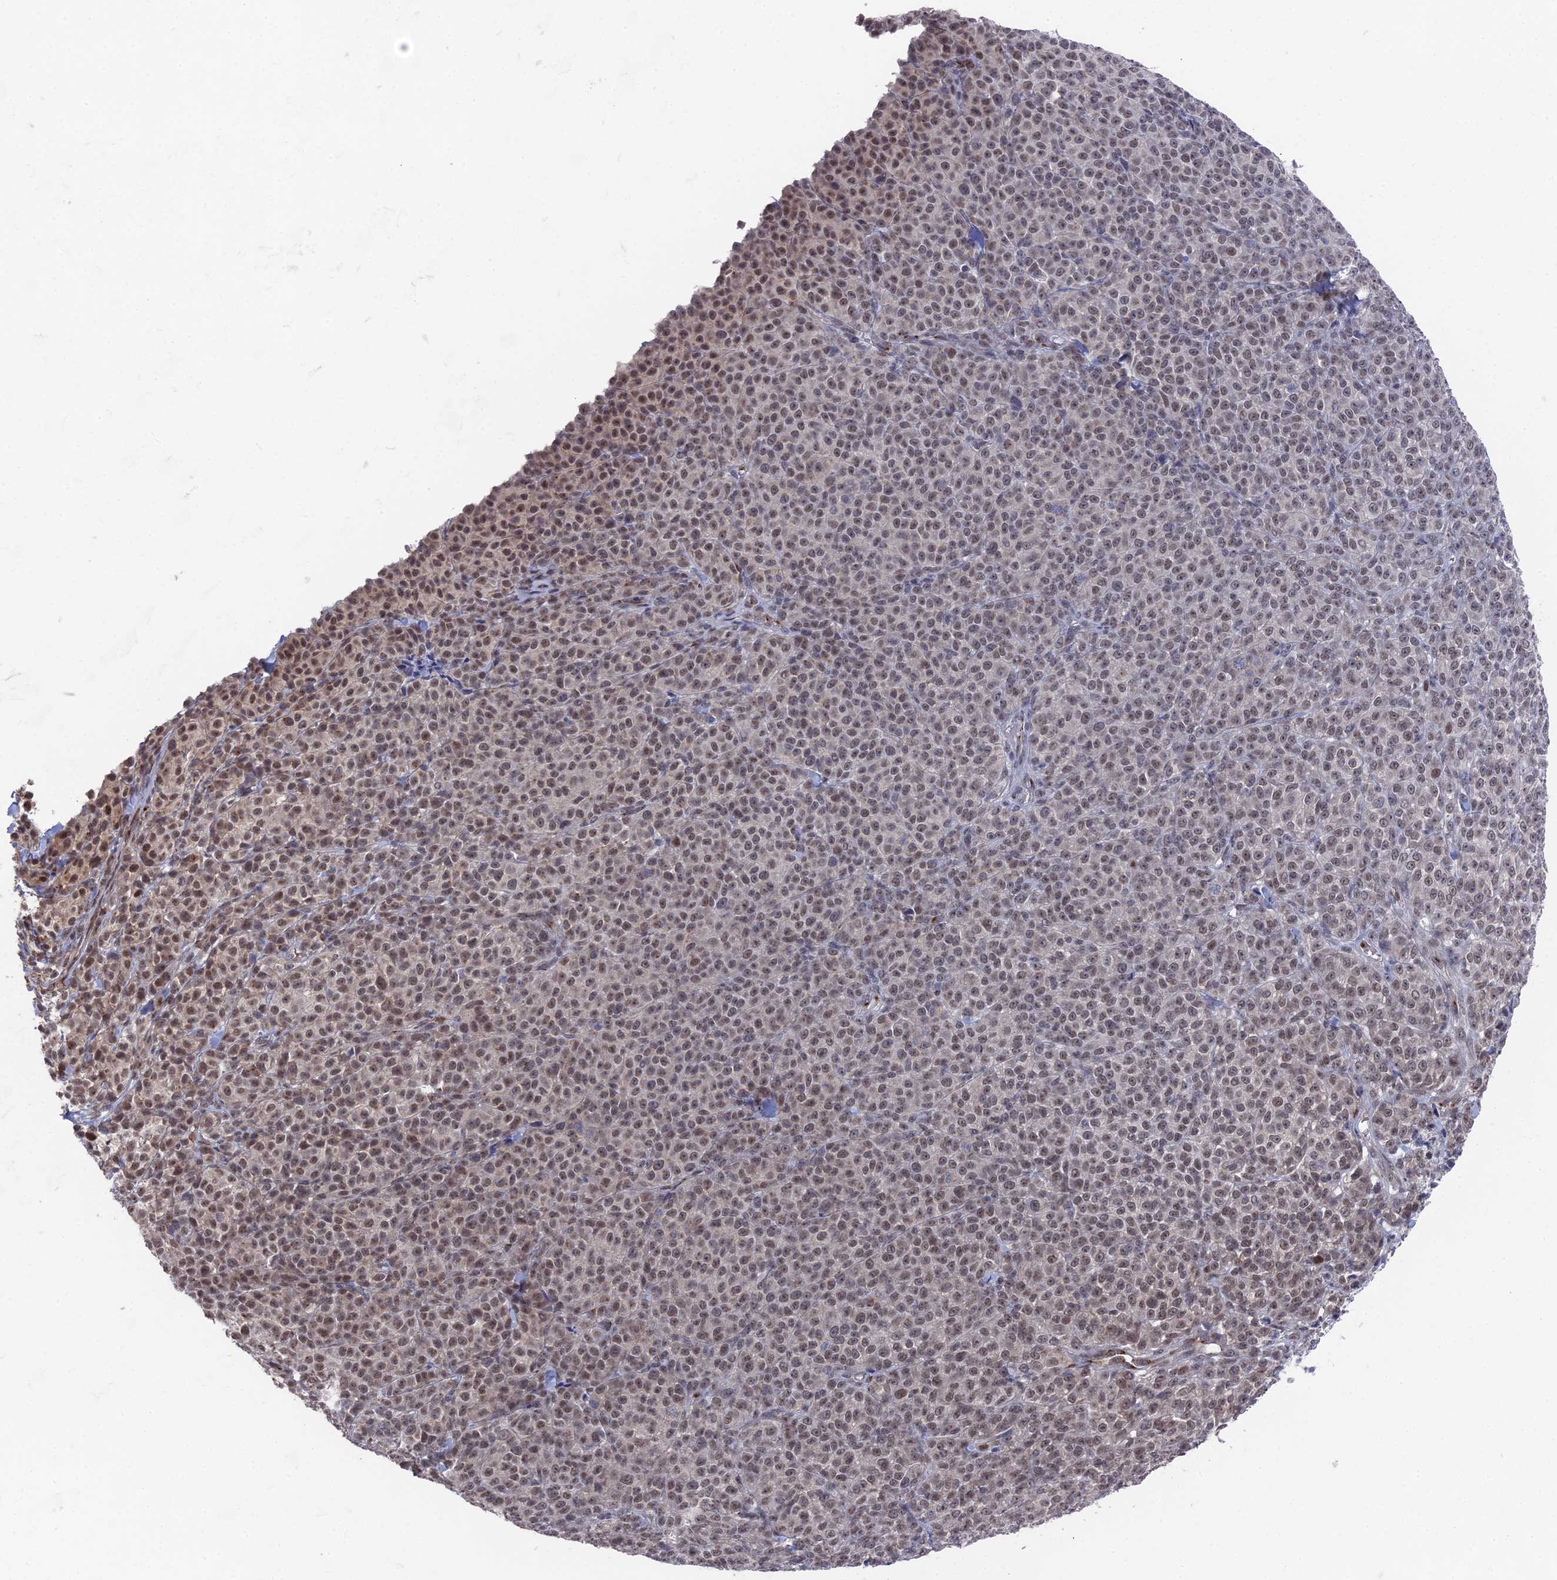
{"staining": {"intensity": "moderate", "quantity": ">75%", "location": "nuclear"}, "tissue": "melanoma", "cell_type": "Tumor cells", "image_type": "cancer", "snomed": [{"axis": "morphology", "description": "Normal tissue, NOS"}, {"axis": "morphology", "description": "Malignant melanoma, NOS"}, {"axis": "topography", "description": "Skin"}], "caption": "Brown immunohistochemical staining in malignant melanoma shows moderate nuclear staining in approximately >75% of tumor cells.", "gene": "FHIP2A", "patient": {"sex": "female", "age": 34}}